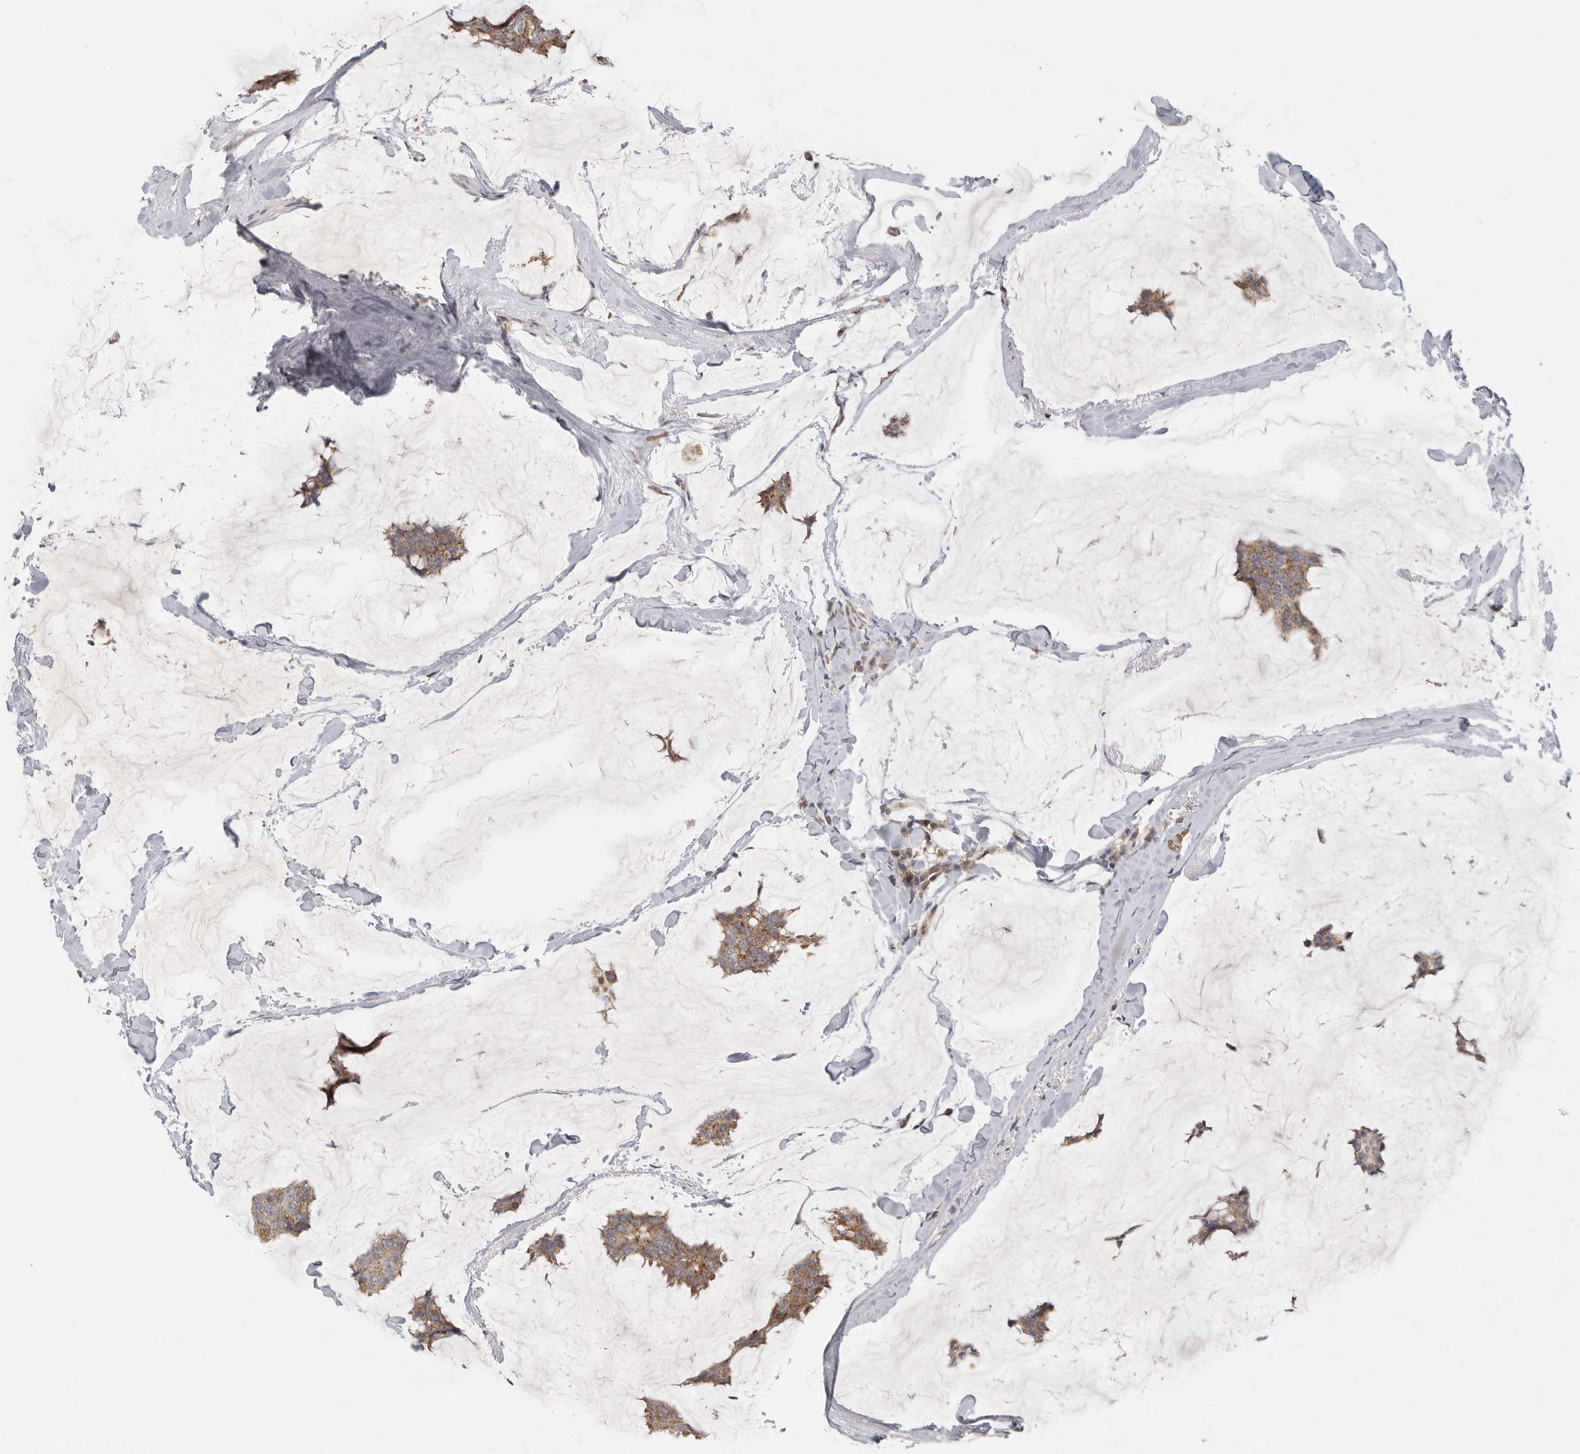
{"staining": {"intensity": "moderate", "quantity": ">75%", "location": "cytoplasmic/membranous"}, "tissue": "breast cancer", "cell_type": "Tumor cells", "image_type": "cancer", "snomed": [{"axis": "morphology", "description": "Duct carcinoma"}, {"axis": "topography", "description": "Breast"}], "caption": "Immunohistochemical staining of human breast intraductal carcinoma reveals moderate cytoplasmic/membranous protein expression in about >75% of tumor cells.", "gene": "BCAP29", "patient": {"sex": "female", "age": 93}}